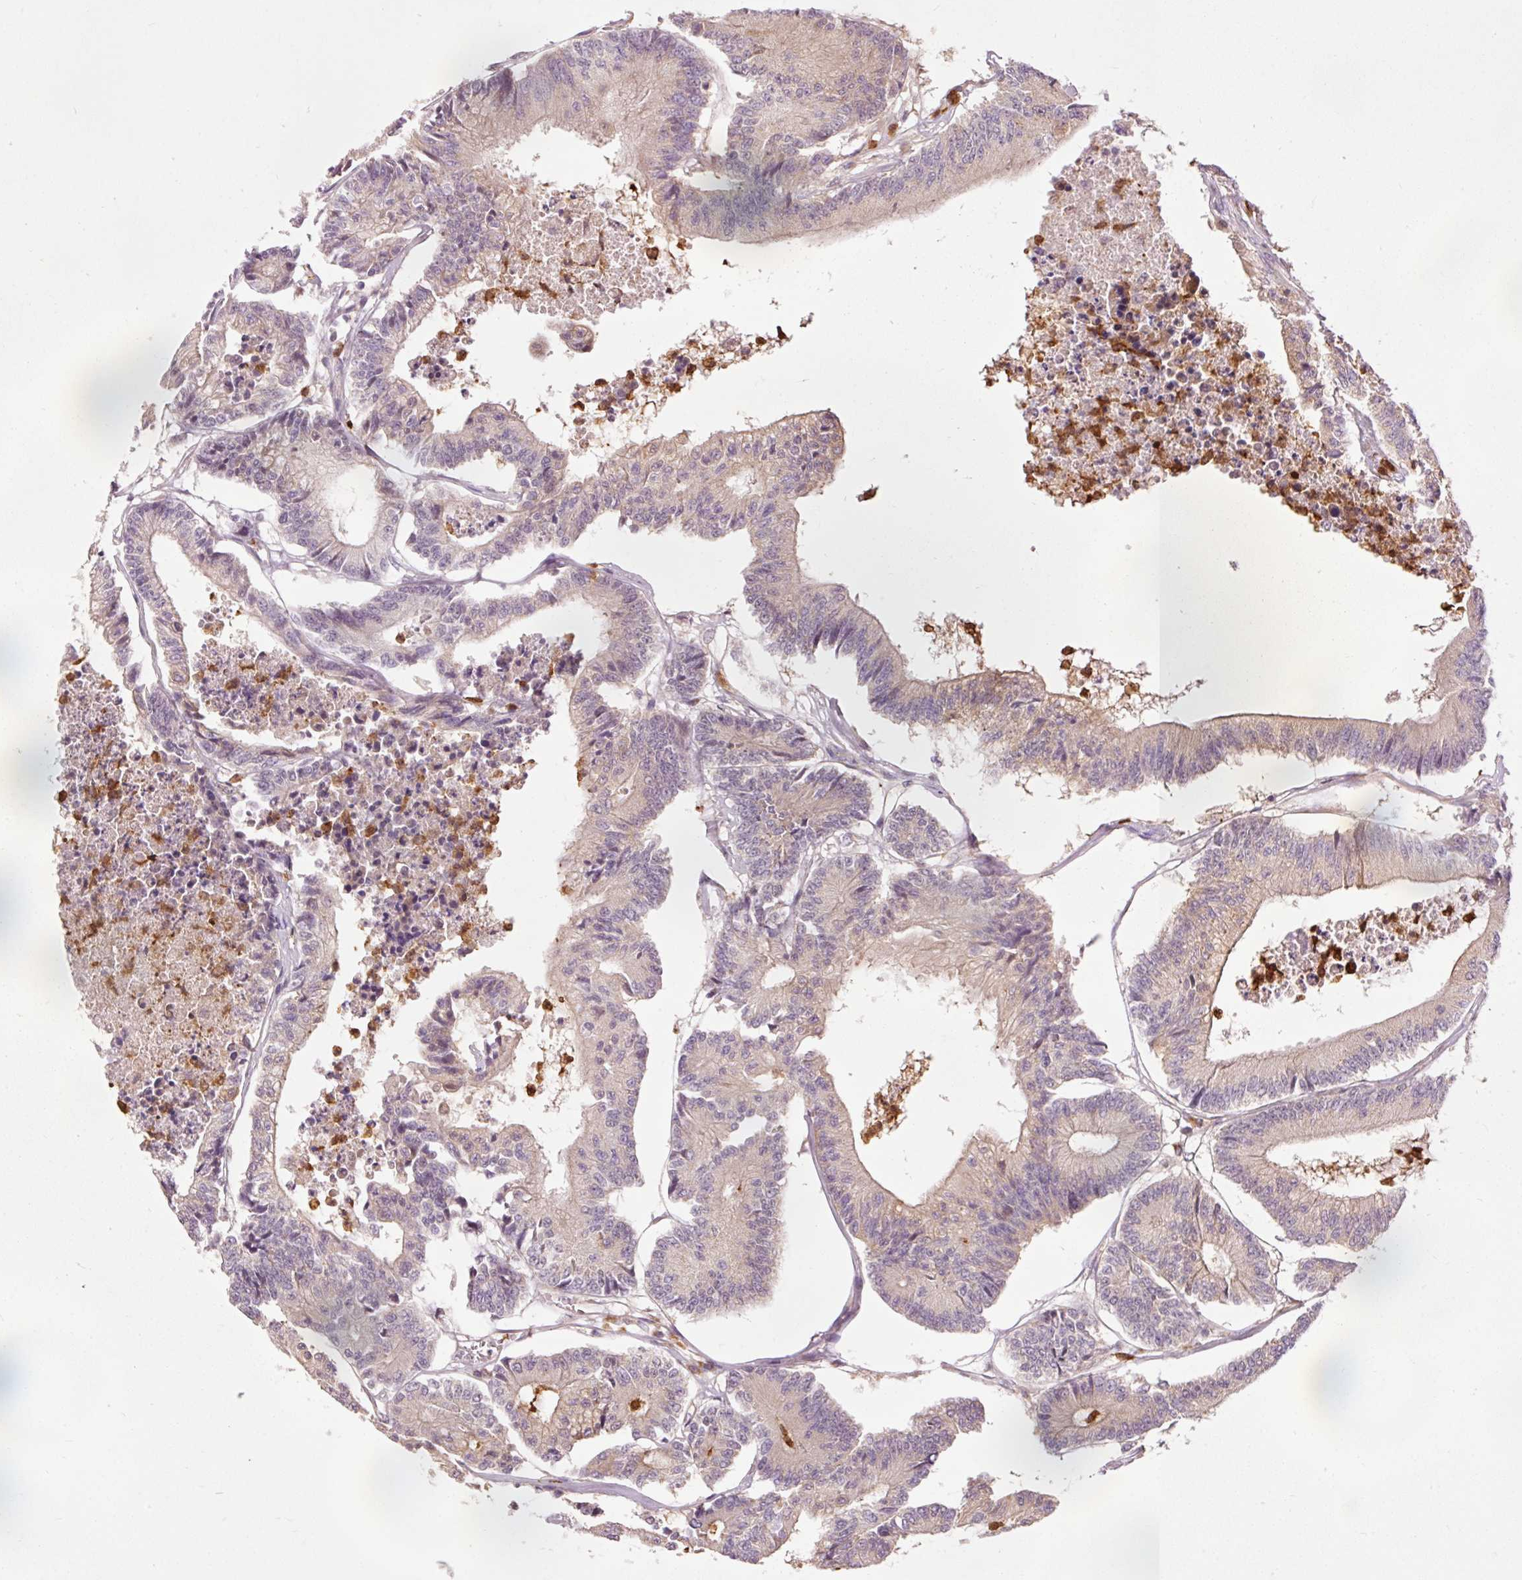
{"staining": {"intensity": "weak", "quantity": "<25%", "location": "cytoplasmic/membranous"}, "tissue": "colorectal cancer", "cell_type": "Tumor cells", "image_type": "cancer", "snomed": [{"axis": "morphology", "description": "Adenocarcinoma, NOS"}, {"axis": "topography", "description": "Colon"}], "caption": "Immunohistochemical staining of colorectal cancer exhibits no significant staining in tumor cells.", "gene": "PRDX5", "patient": {"sex": "female", "age": 84}}